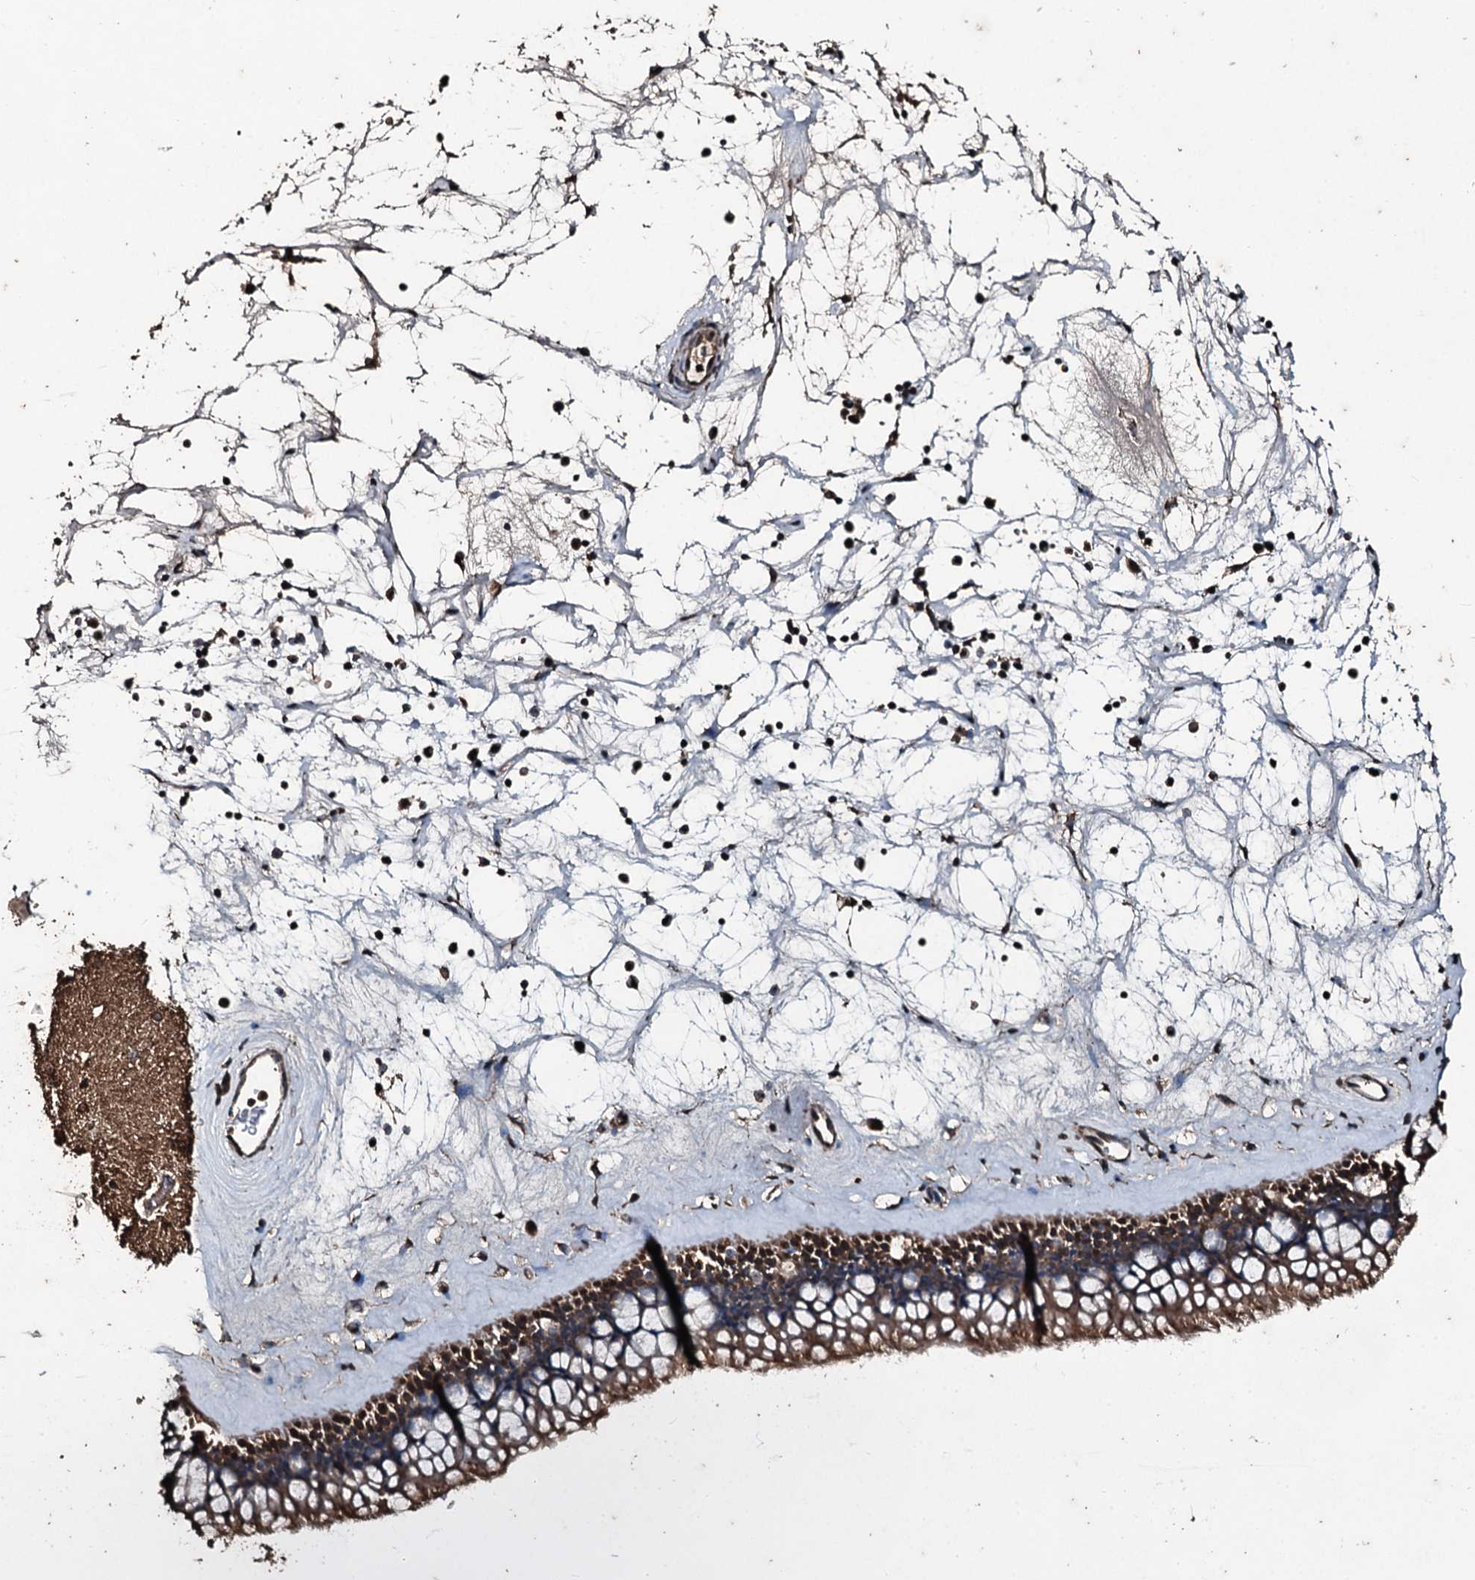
{"staining": {"intensity": "strong", "quantity": ">75%", "location": "cytoplasmic/membranous"}, "tissue": "nasopharynx", "cell_type": "Respiratory epithelial cells", "image_type": "normal", "snomed": [{"axis": "morphology", "description": "Normal tissue, NOS"}, {"axis": "topography", "description": "Nasopharynx"}], "caption": "Brown immunohistochemical staining in unremarkable human nasopharynx shows strong cytoplasmic/membranous positivity in about >75% of respiratory epithelial cells.", "gene": "FAAP24", "patient": {"sex": "male", "age": 64}}